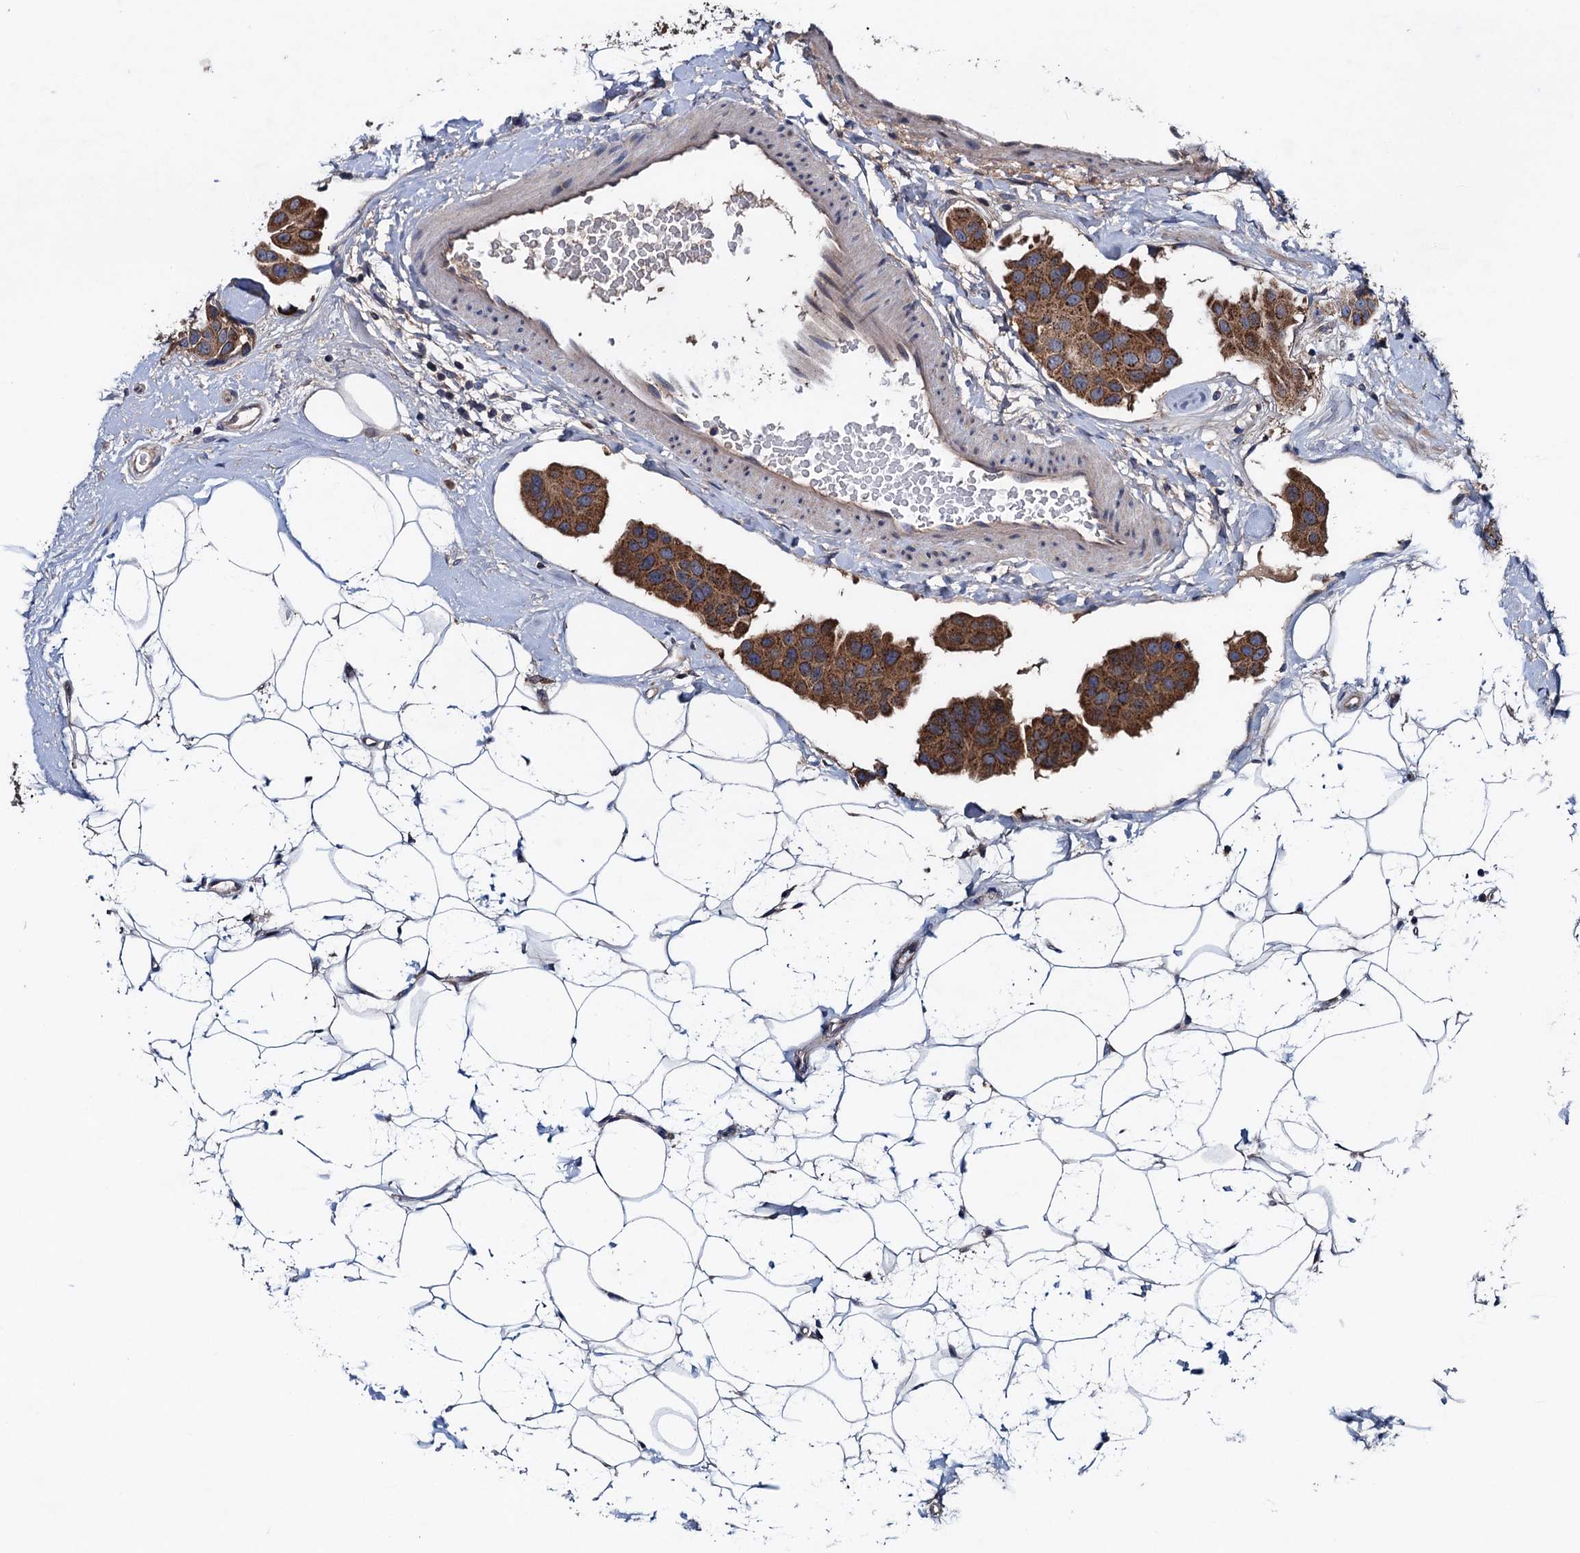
{"staining": {"intensity": "moderate", "quantity": ">75%", "location": "cytoplasmic/membranous"}, "tissue": "breast cancer", "cell_type": "Tumor cells", "image_type": "cancer", "snomed": [{"axis": "morphology", "description": "Normal tissue, NOS"}, {"axis": "morphology", "description": "Duct carcinoma"}, {"axis": "topography", "description": "Breast"}], "caption": "This histopathology image displays IHC staining of breast cancer (infiltrating ductal carcinoma), with medium moderate cytoplasmic/membranous positivity in approximately >75% of tumor cells.", "gene": "BLTP3B", "patient": {"sex": "female", "age": 39}}